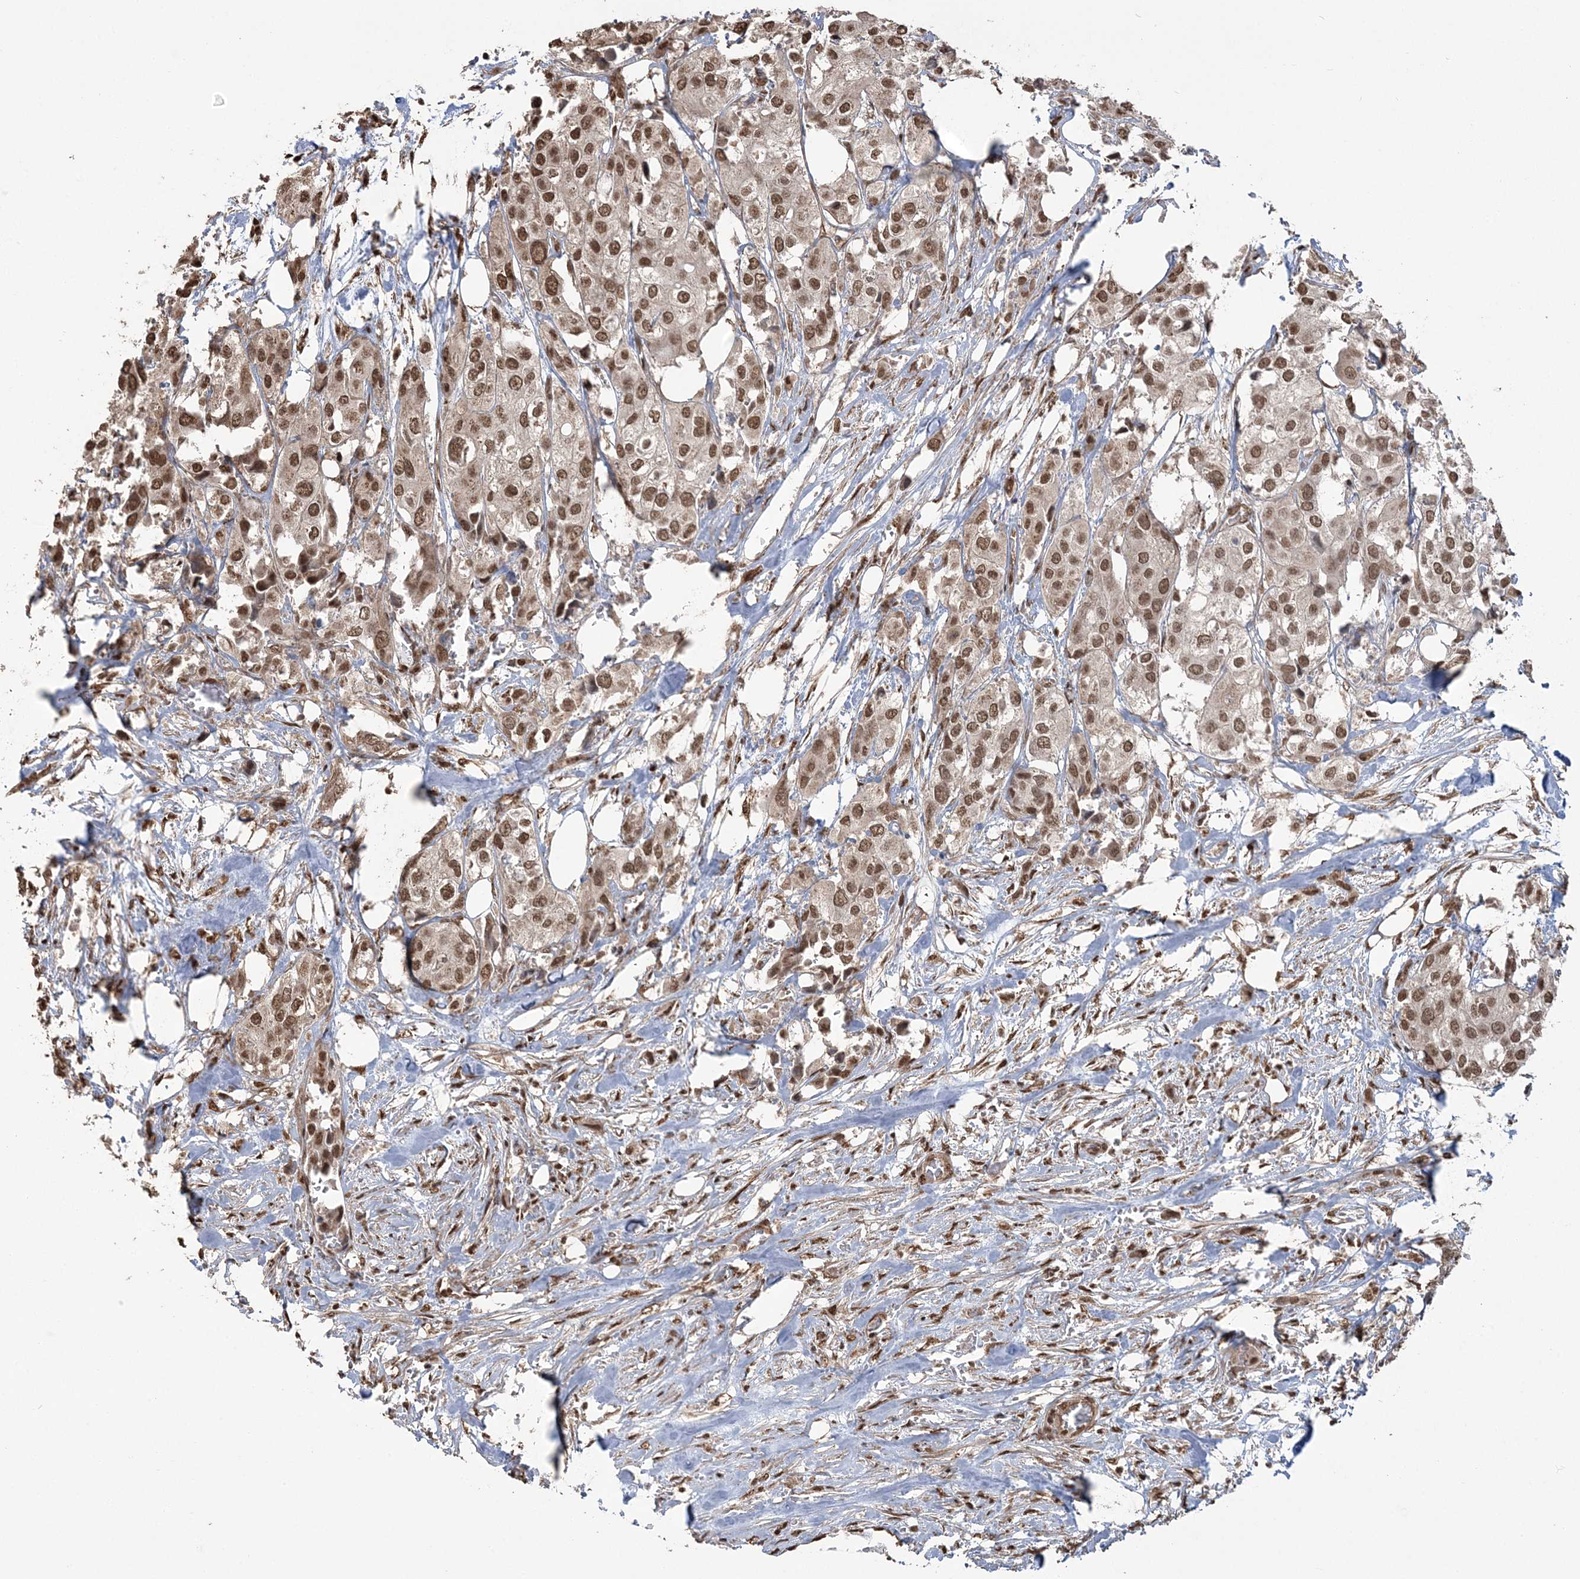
{"staining": {"intensity": "moderate", "quantity": ">75%", "location": "nuclear"}, "tissue": "urothelial cancer", "cell_type": "Tumor cells", "image_type": "cancer", "snomed": [{"axis": "morphology", "description": "Urothelial carcinoma, High grade"}, {"axis": "topography", "description": "Urinary bladder"}], "caption": "Tumor cells show medium levels of moderate nuclear expression in approximately >75% of cells in human high-grade urothelial carcinoma.", "gene": "ZNF839", "patient": {"sex": "male", "age": 64}}